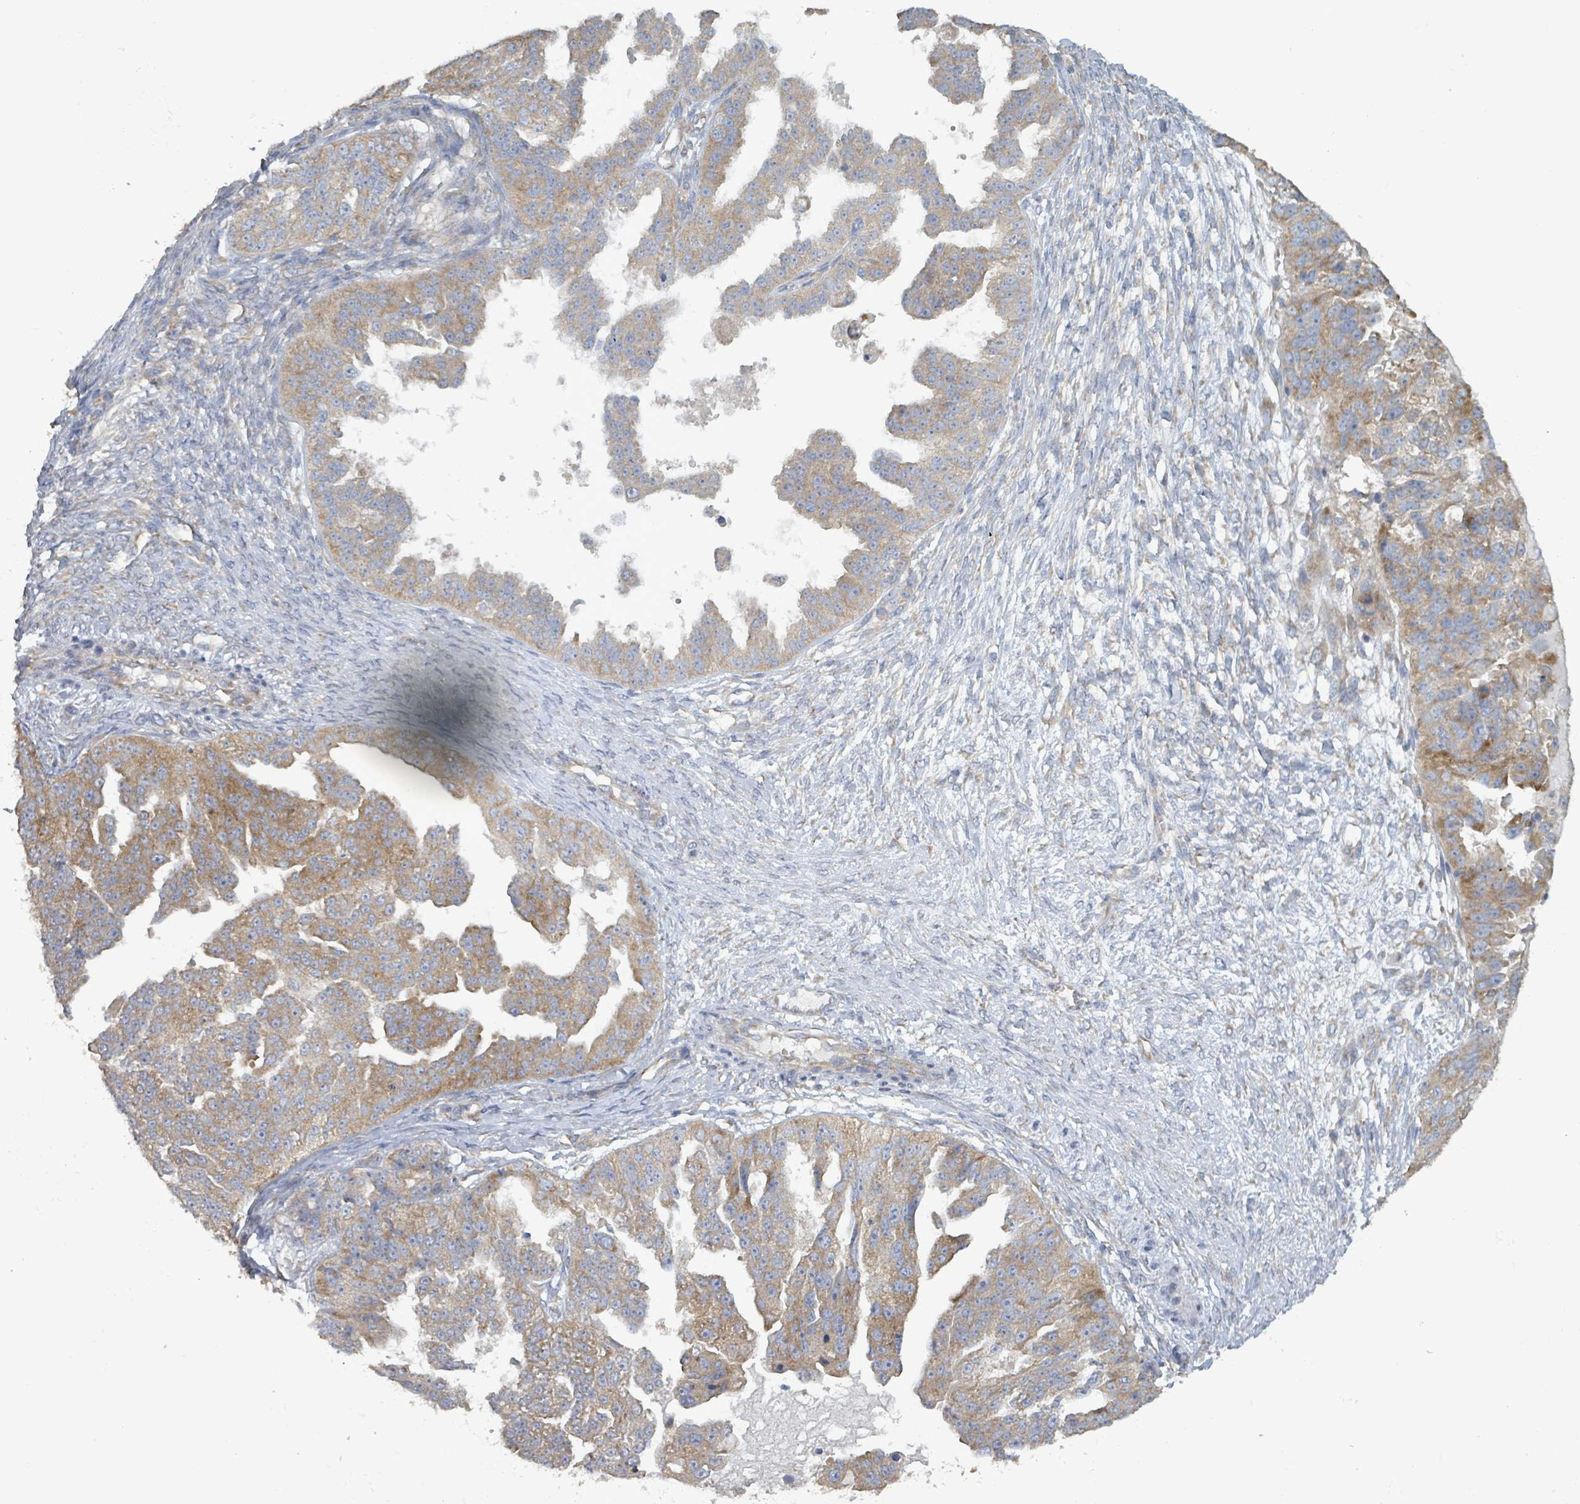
{"staining": {"intensity": "moderate", "quantity": ">75%", "location": "cytoplasmic/membranous"}, "tissue": "ovarian cancer", "cell_type": "Tumor cells", "image_type": "cancer", "snomed": [{"axis": "morphology", "description": "Cystadenocarcinoma, serous, NOS"}, {"axis": "topography", "description": "Ovary"}], "caption": "This image exhibits serous cystadenocarcinoma (ovarian) stained with IHC to label a protein in brown. The cytoplasmic/membranous of tumor cells show moderate positivity for the protein. Nuclei are counter-stained blue.", "gene": "RPL32", "patient": {"sex": "female", "age": 58}}